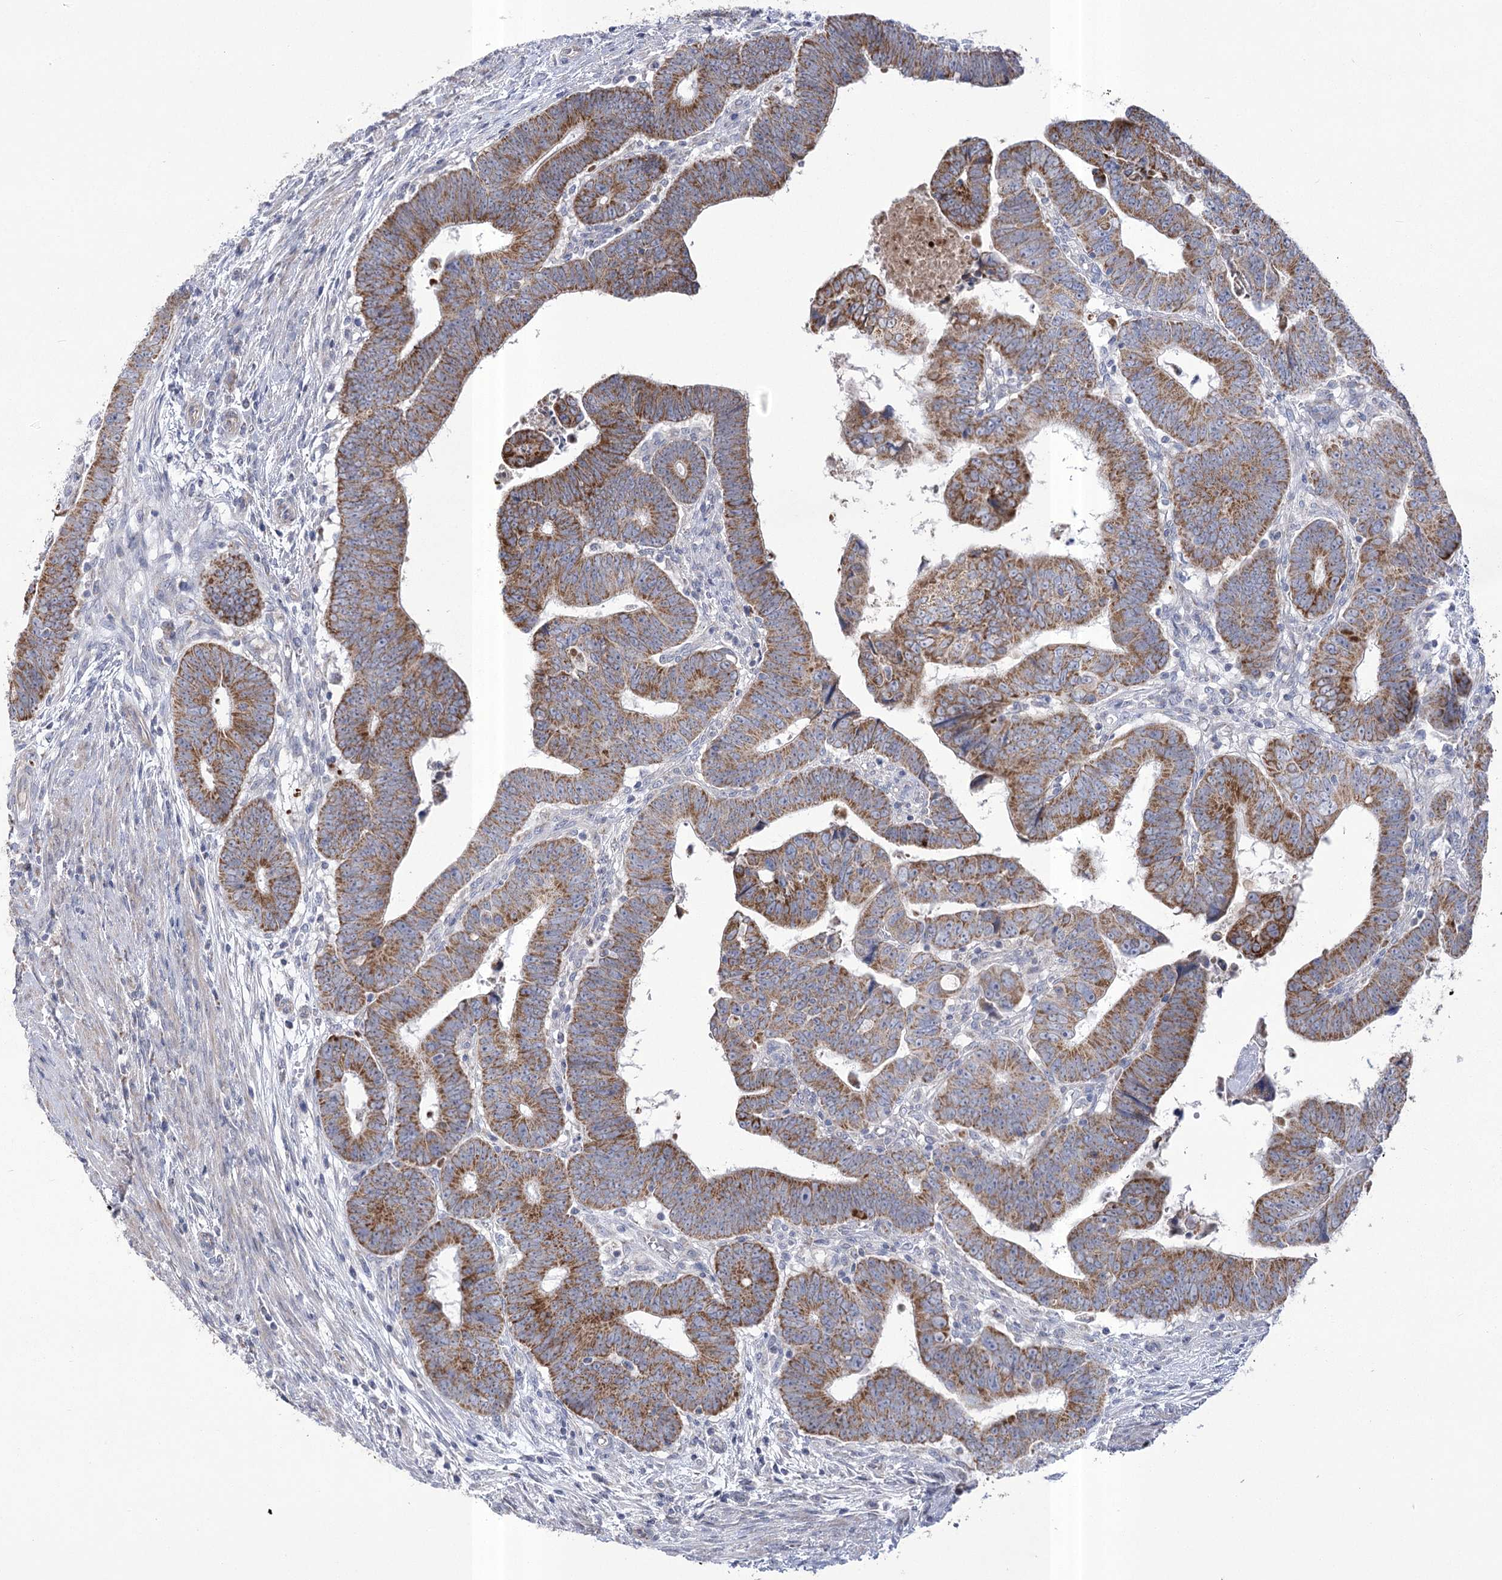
{"staining": {"intensity": "moderate", "quantity": ">75%", "location": "cytoplasmic/membranous"}, "tissue": "colorectal cancer", "cell_type": "Tumor cells", "image_type": "cancer", "snomed": [{"axis": "morphology", "description": "Normal tissue, NOS"}, {"axis": "morphology", "description": "Adenocarcinoma, NOS"}, {"axis": "topography", "description": "Rectum"}], "caption": "Immunohistochemical staining of human colorectal adenocarcinoma demonstrates medium levels of moderate cytoplasmic/membranous staining in about >75% of tumor cells.", "gene": "PDHB", "patient": {"sex": "female", "age": 65}}